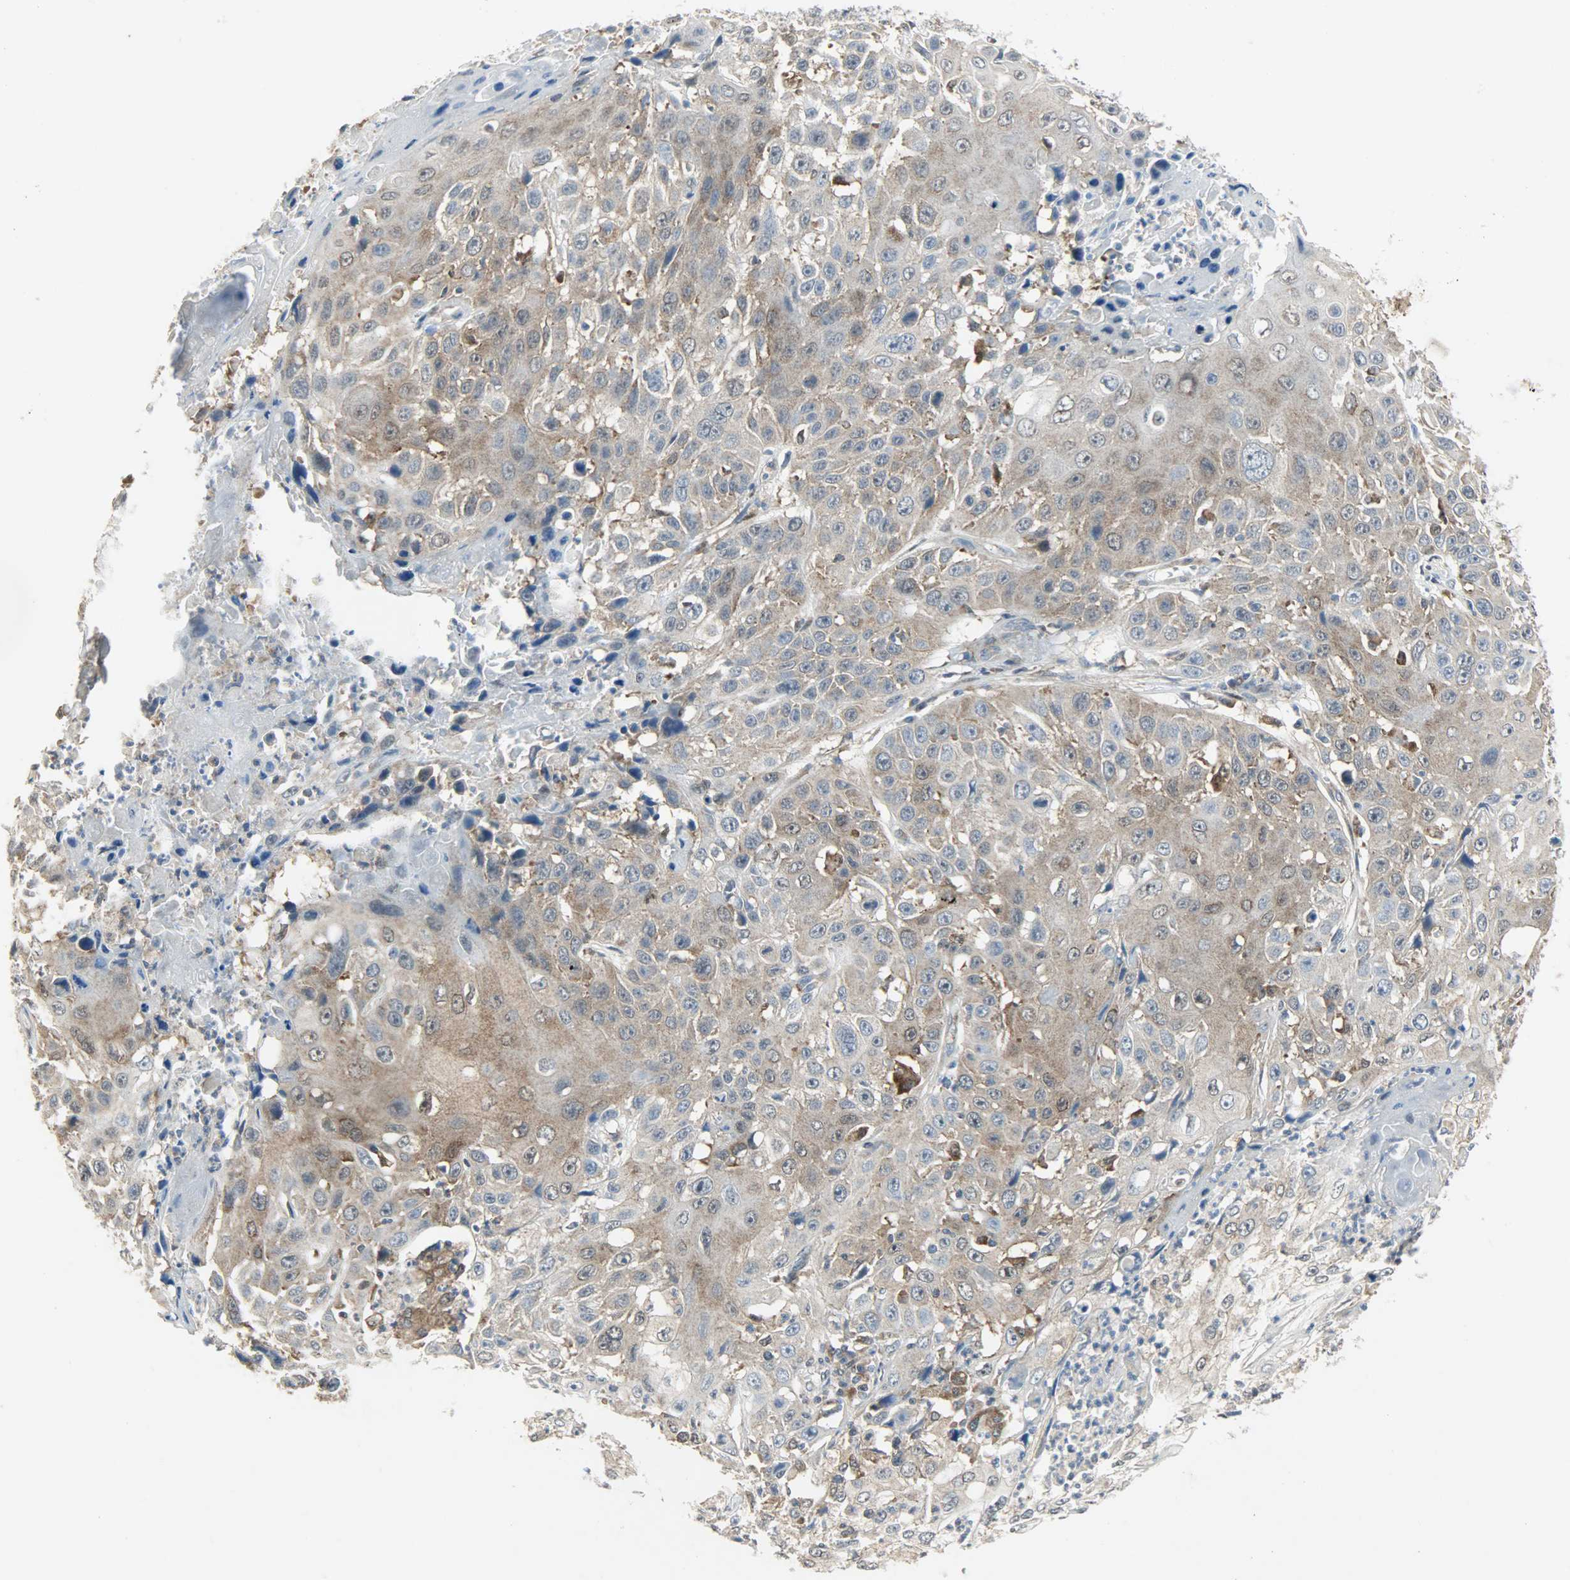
{"staining": {"intensity": "moderate", "quantity": ">75%", "location": "cytoplasmic/membranous"}, "tissue": "cervical cancer", "cell_type": "Tumor cells", "image_type": "cancer", "snomed": [{"axis": "morphology", "description": "Squamous cell carcinoma, NOS"}, {"axis": "topography", "description": "Cervix"}], "caption": "This image reveals immunohistochemistry (IHC) staining of cervical cancer (squamous cell carcinoma), with medium moderate cytoplasmic/membranous positivity in approximately >75% of tumor cells.", "gene": "TRIM21", "patient": {"sex": "female", "age": 39}}